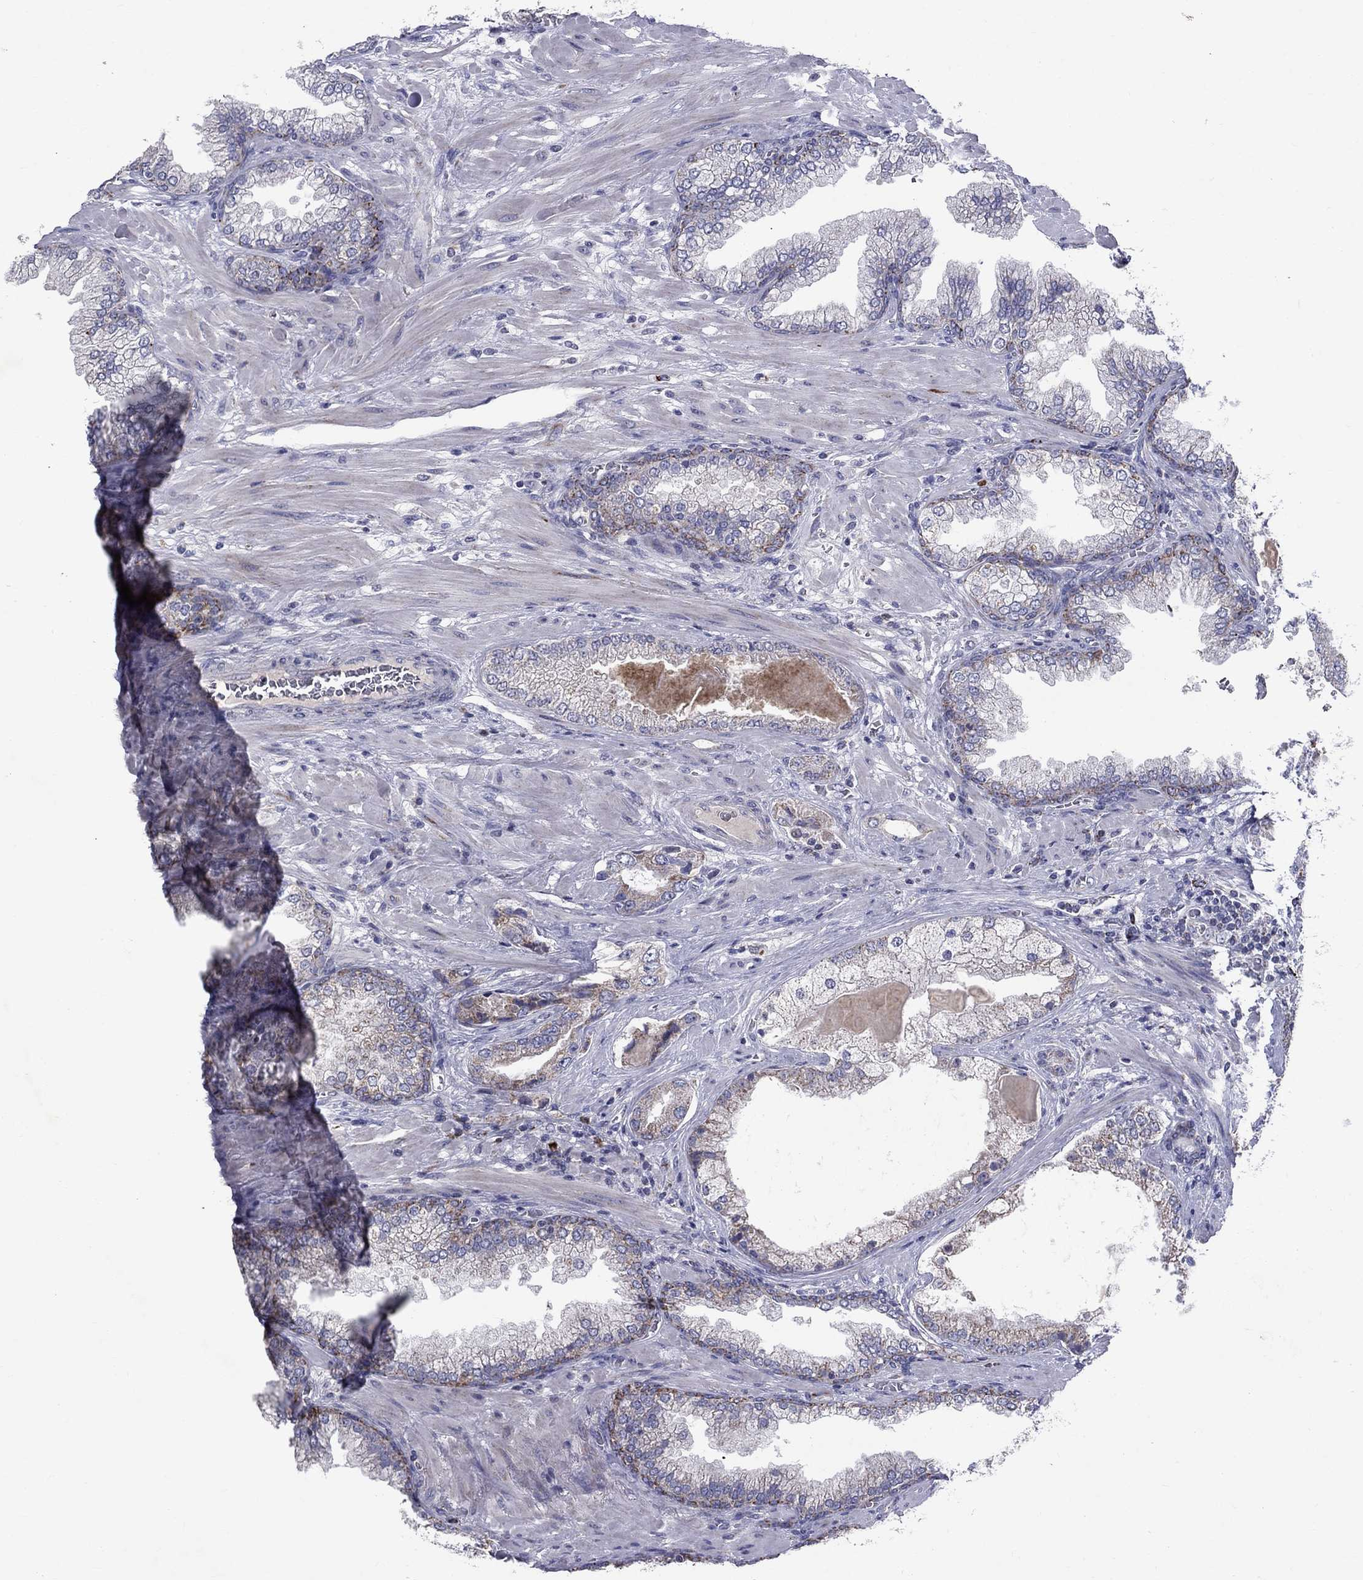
{"staining": {"intensity": "negative", "quantity": "none", "location": "none"}, "tissue": "prostate cancer", "cell_type": "Tumor cells", "image_type": "cancer", "snomed": [{"axis": "morphology", "description": "Adenocarcinoma, Low grade"}, {"axis": "topography", "description": "Prostate"}], "caption": "There is no significant expression in tumor cells of low-grade adenocarcinoma (prostate).", "gene": "SLC4A10", "patient": {"sex": "male", "age": 57}}